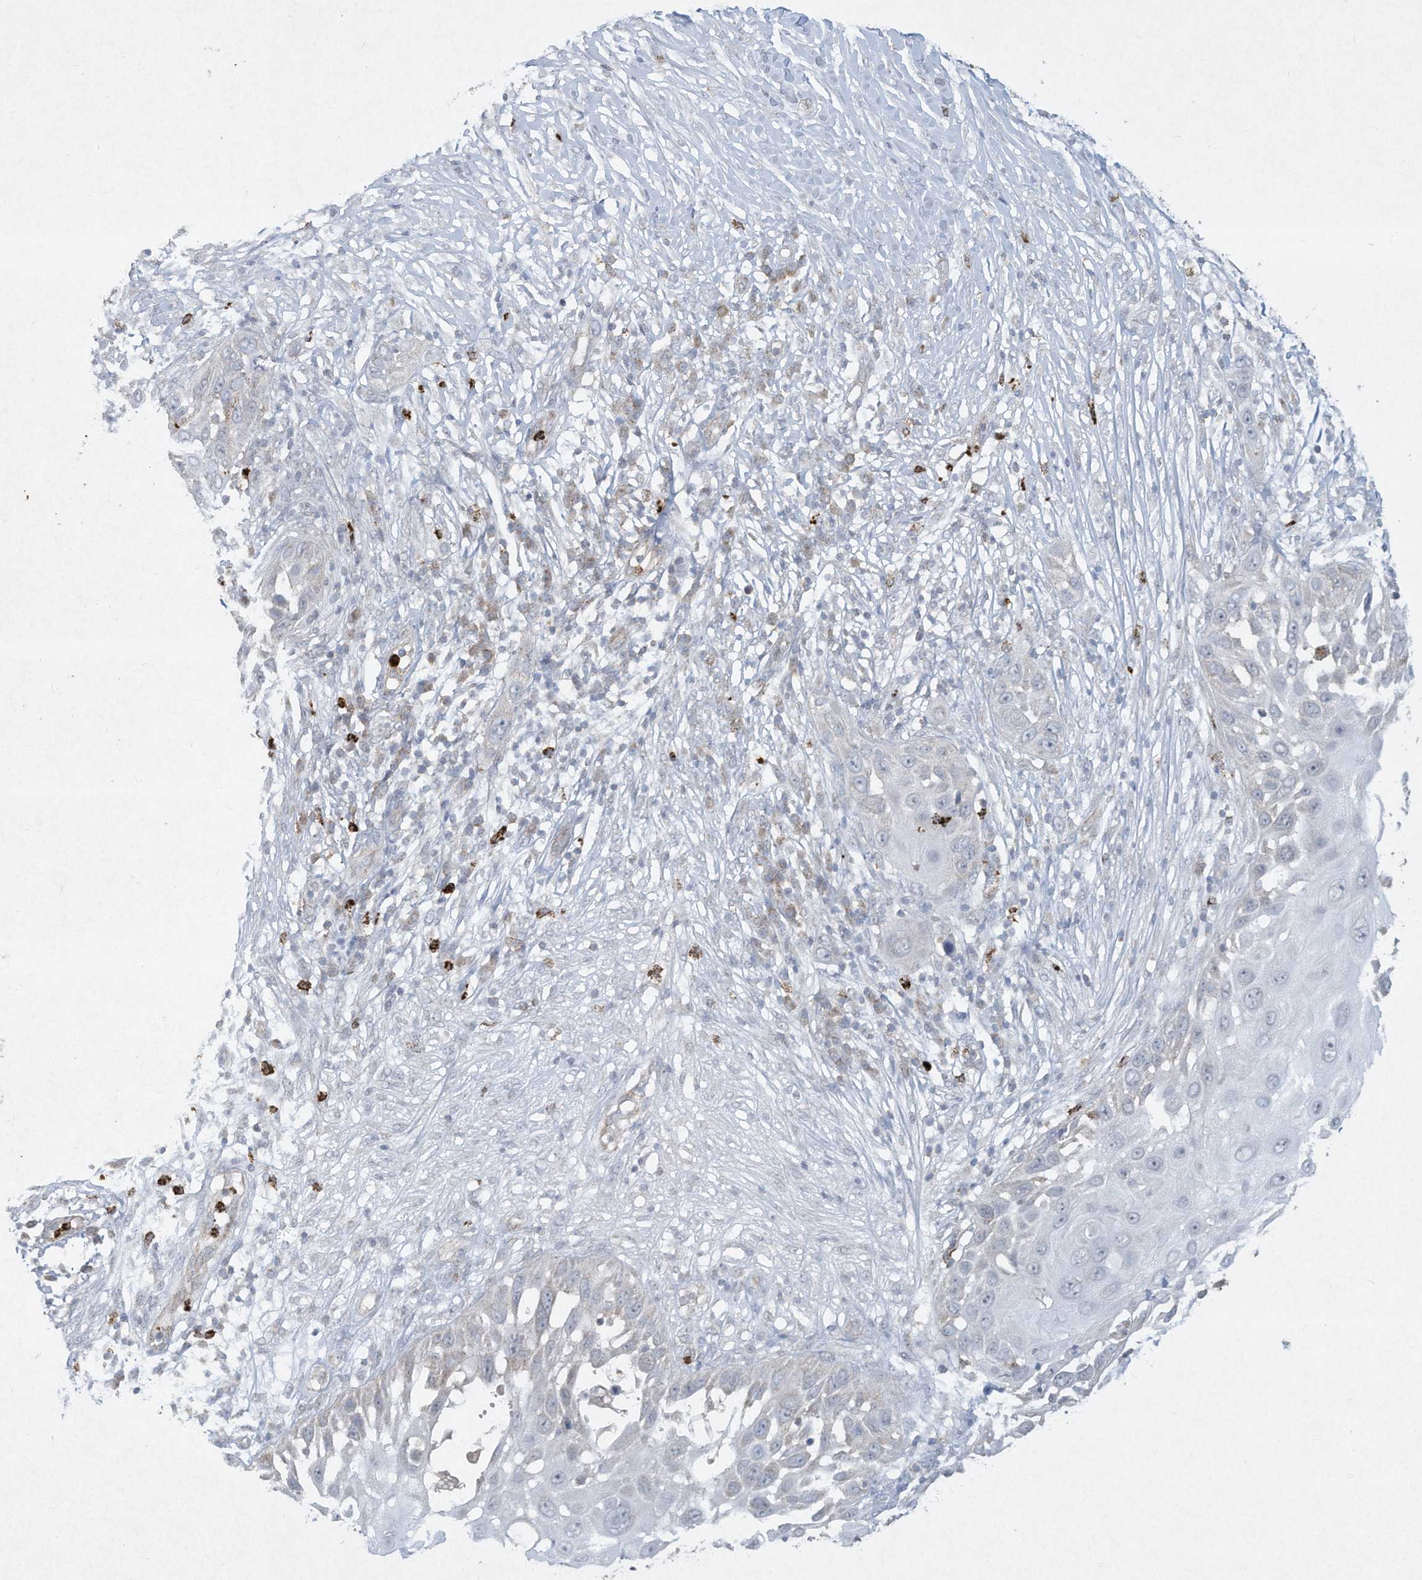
{"staining": {"intensity": "negative", "quantity": "none", "location": "none"}, "tissue": "skin cancer", "cell_type": "Tumor cells", "image_type": "cancer", "snomed": [{"axis": "morphology", "description": "Squamous cell carcinoma, NOS"}, {"axis": "topography", "description": "Skin"}], "caption": "Micrograph shows no significant protein staining in tumor cells of skin squamous cell carcinoma.", "gene": "CHRNA4", "patient": {"sex": "female", "age": 44}}